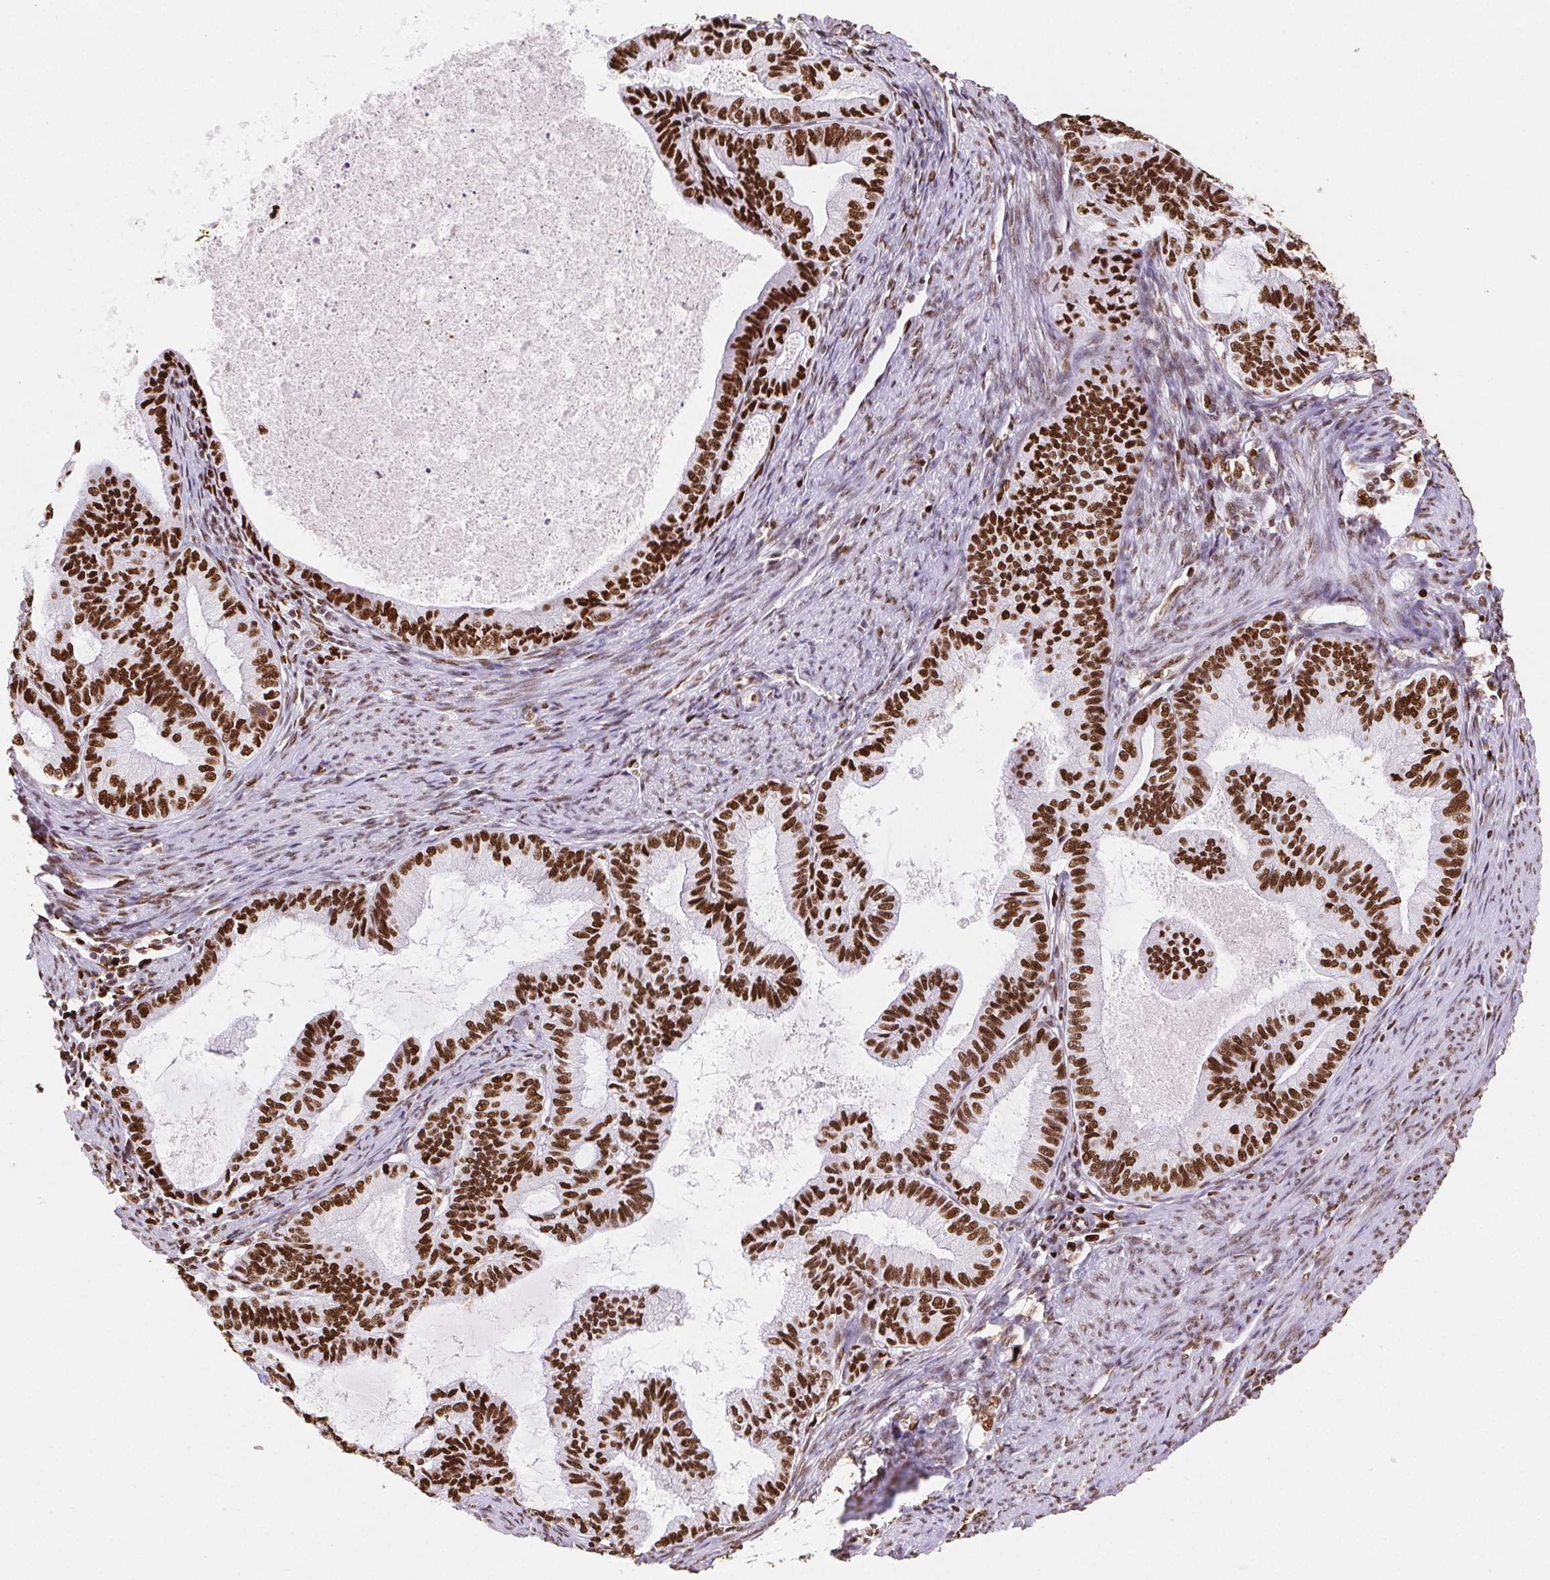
{"staining": {"intensity": "strong", "quantity": ">75%", "location": "nuclear"}, "tissue": "endometrial cancer", "cell_type": "Tumor cells", "image_type": "cancer", "snomed": [{"axis": "morphology", "description": "Adenocarcinoma, NOS"}, {"axis": "topography", "description": "Endometrium"}], "caption": "The micrograph reveals staining of endometrial cancer, revealing strong nuclear protein expression (brown color) within tumor cells. (DAB (3,3'-diaminobenzidine) IHC with brightfield microscopy, high magnification).", "gene": "SET", "patient": {"sex": "female", "age": 86}}